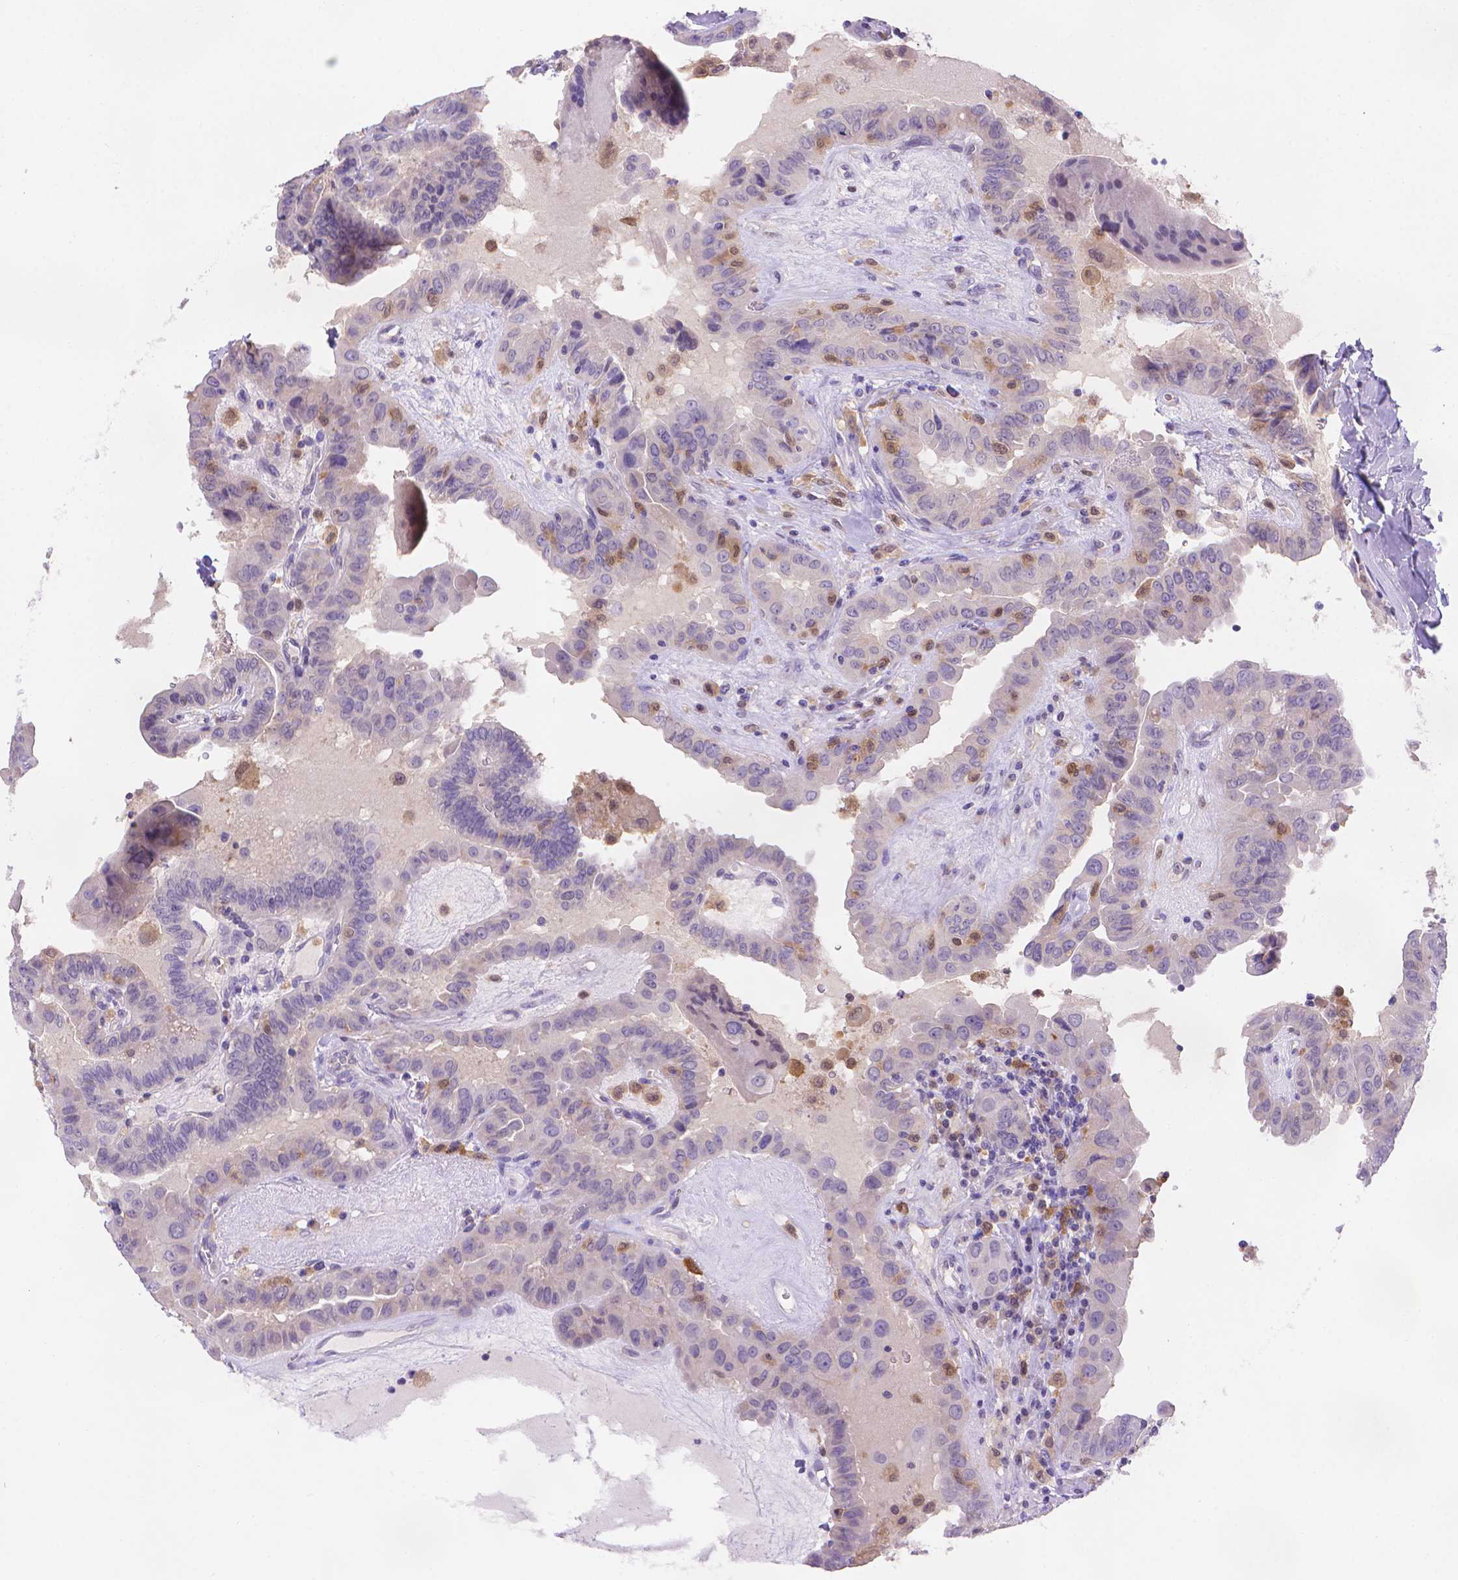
{"staining": {"intensity": "negative", "quantity": "none", "location": "none"}, "tissue": "thyroid cancer", "cell_type": "Tumor cells", "image_type": "cancer", "snomed": [{"axis": "morphology", "description": "Papillary adenocarcinoma, NOS"}, {"axis": "topography", "description": "Thyroid gland"}], "caption": "High power microscopy photomicrograph of an immunohistochemistry (IHC) photomicrograph of thyroid cancer, revealing no significant expression in tumor cells. (Immunohistochemistry, brightfield microscopy, high magnification).", "gene": "FGD2", "patient": {"sex": "female", "age": 37}}